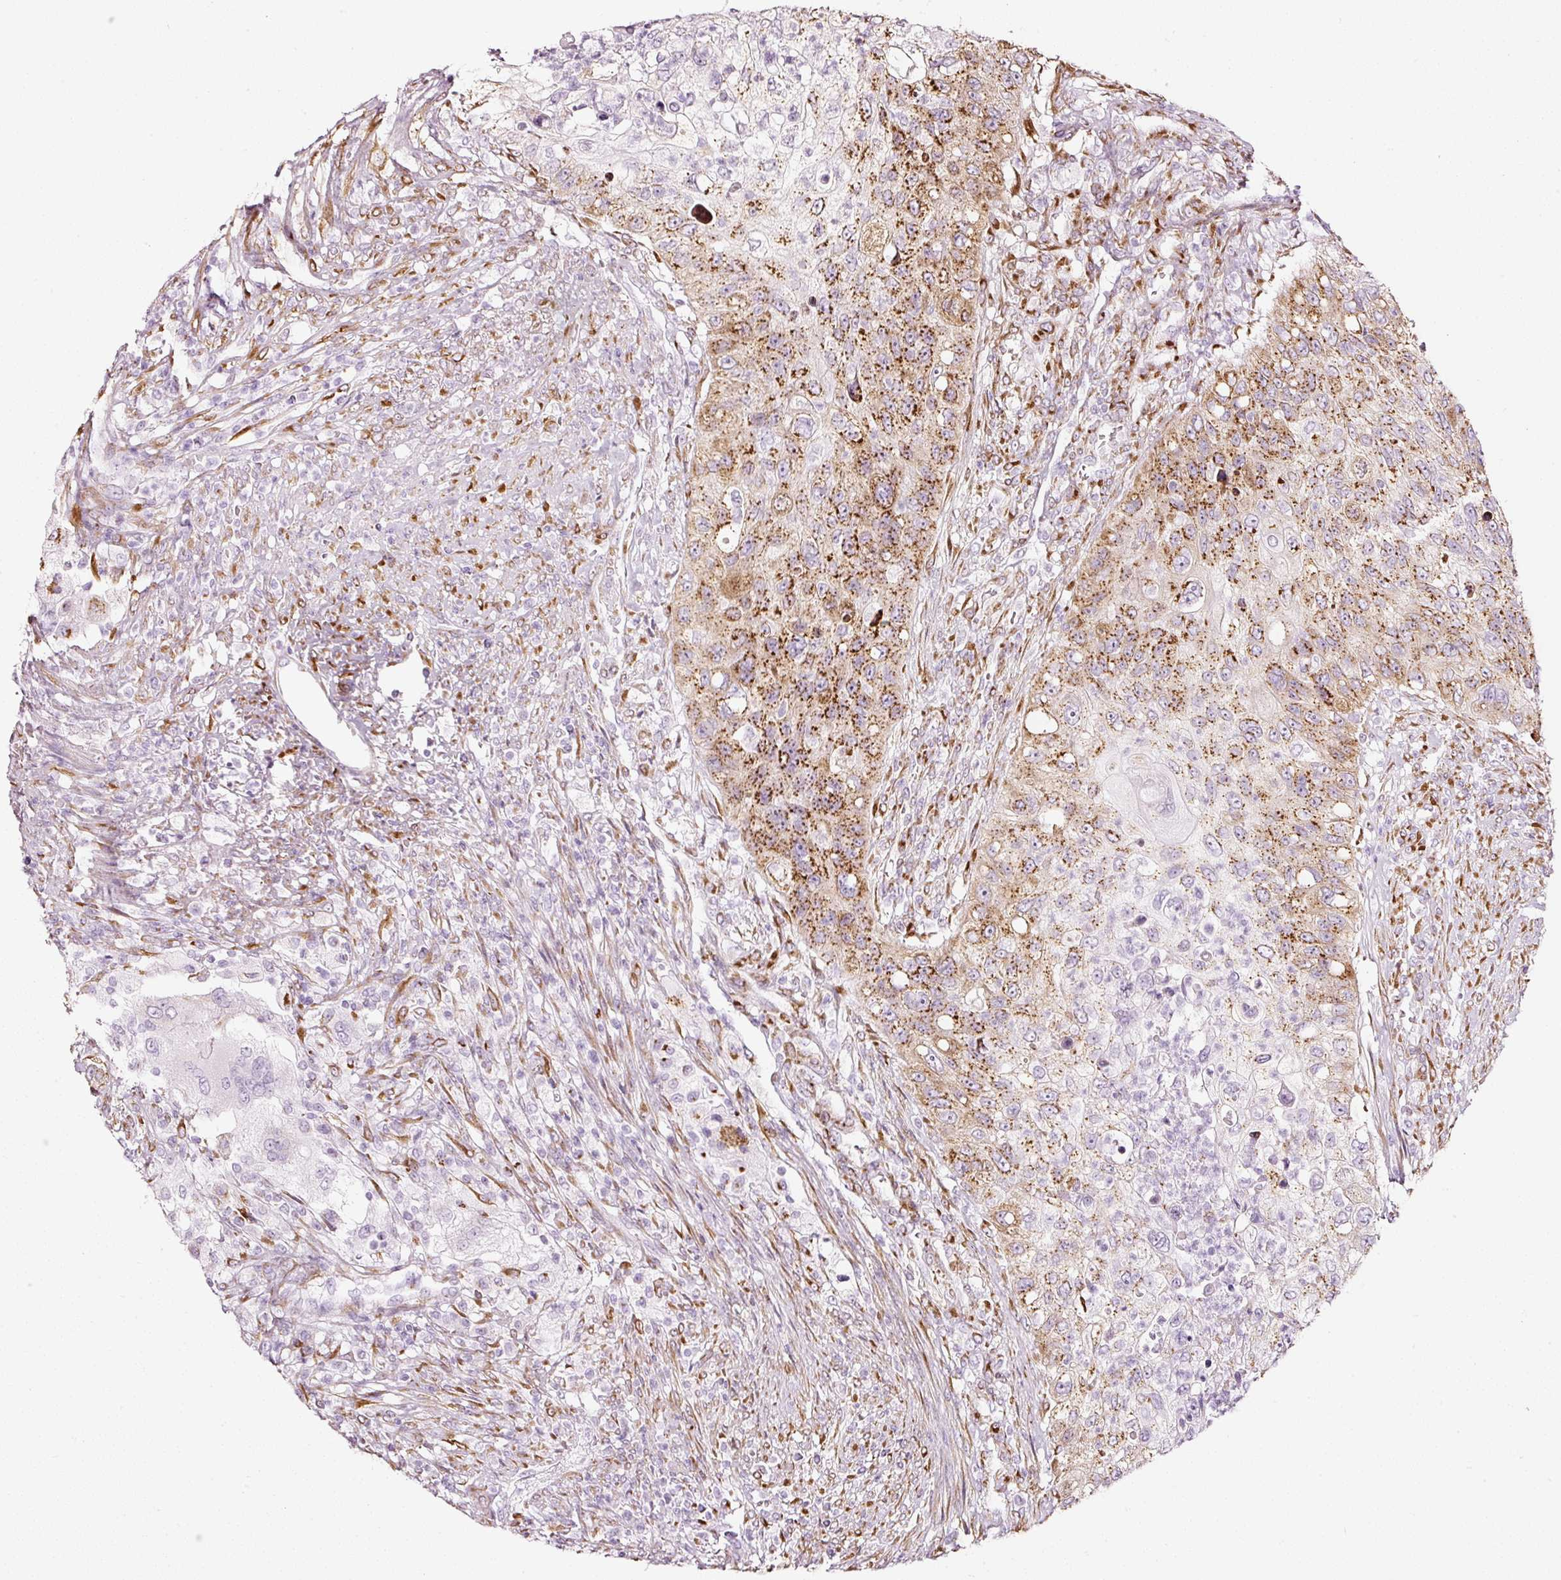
{"staining": {"intensity": "moderate", "quantity": ">75%", "location": "cytoplasmic/membranous"}, "tissue": "urothelial cancer", "cell_type": "Tumor cells", "image_type": "cancer", "snomed": [{"axis": "morphology", "description": "Urothelial carcinoma, High grade"}, {"axis": "topography", "description": "Urinary bladder"}], "caption": "Urothelial cancer stained for a protein reveals moderate cytoplasmic/membranous positivity in tumor cells. Nuclei are stained in blue.", "gene": "SDF4", "patient": {"sex": "female", "age": 60}}